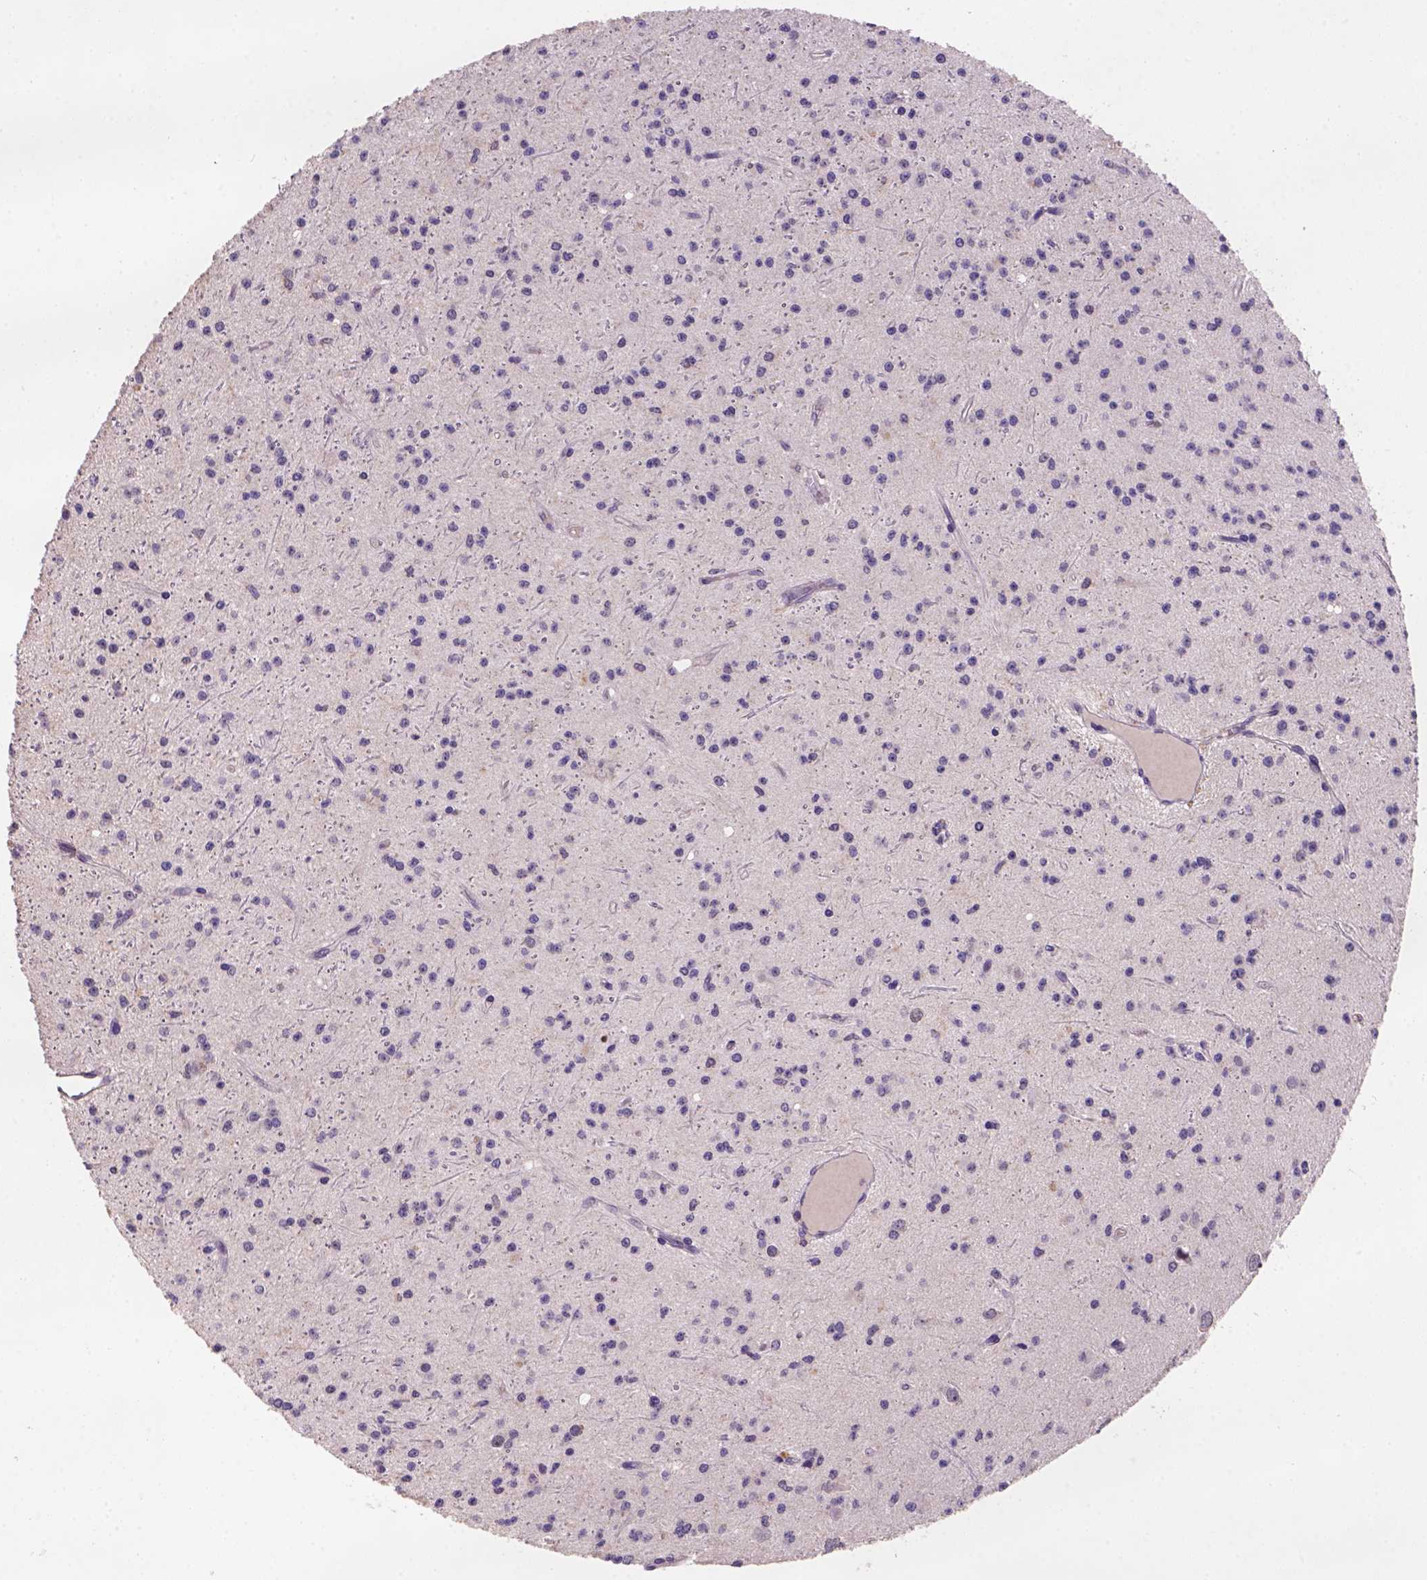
{"staining": {"intensity": "weak", "quantity": "<25%", "location": "cytoplasmic/membranous,nuclear"}, "tissue": "glioma", "cell_type": "Tumor cells", "image_type": "cancer", "snomed": [{"axis": "morphology", "description": "Glioma, malignant, Low grade"}, {"axis": "topography", "description": "Brain"}], "caption": "Tumor cells are negative for protein expression in human glioma. Nuclei are stained in blue.", "gene": "SCML4", "patient": {"sex": "male", "age": 27}}